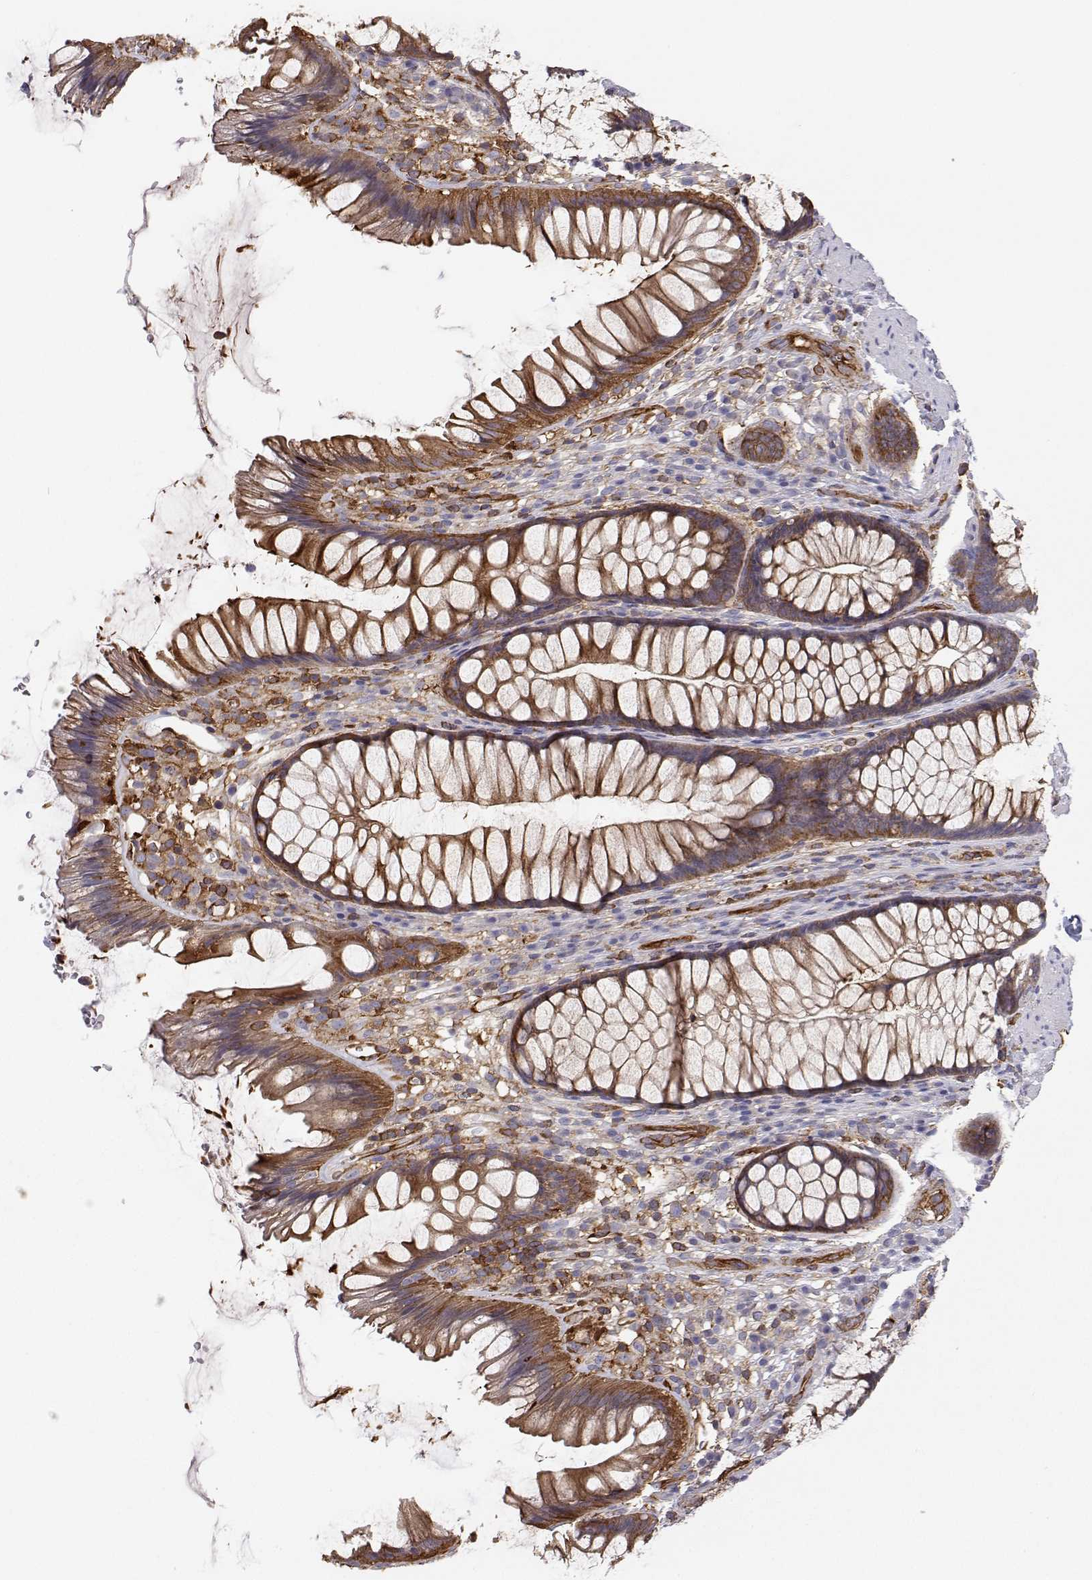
{"staining": {"intensity": "moderate", "quantity": ">75%", "location": "cytoplasmic/membranous"}, "tissue": "rectum", "cell_type": "Glandular cells", "image_type": "normal", "snomed": [{"axis": "morphology", "description": "Normal tissue, NOS"}, {"axis": "topography", "description": "Rectum"}], "caption": "An immunohistochemistry (IHC) image of unremarkable tissue is shown. Protein staining in brown highlights moderate cytoplasmic/membranous positivity in rectum within glandular cells. (IHC, brightfield microscopy, high magnification).", "gene": "MYH9", "patient": {"sex": "male", "age": 53}}